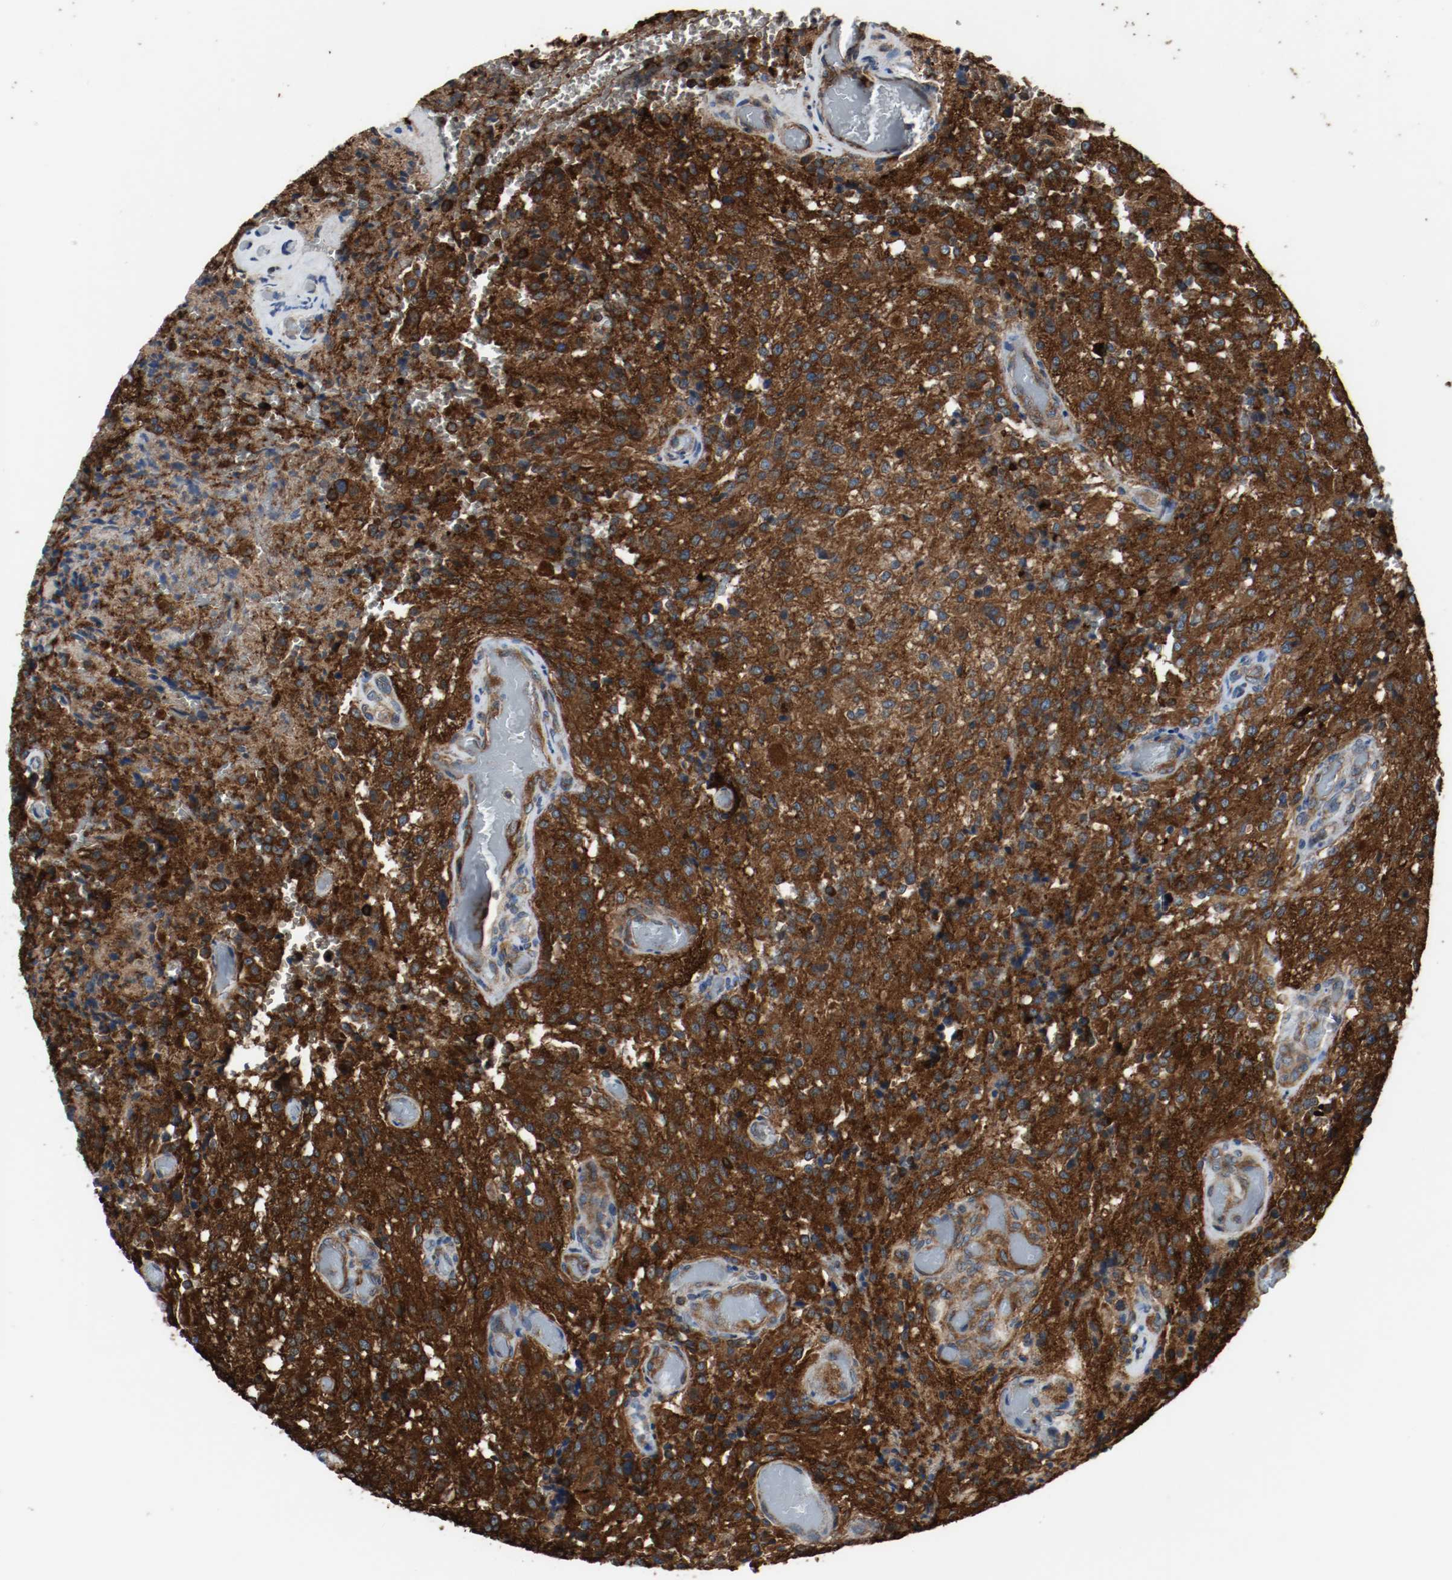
{"staining": {"intensity": "strong", "quantity": ">75%", "location": "cytoplasmic/membranous"}, "tissue": "glioma", "cell_type": "Tumor cells", "image_type": "cancer", "snomed": [{"axis": "morphology", "description": "Normal tissue, NOS"}, {"axis": "morphology", "description": "Glioma, malignant, High grade"}, {"axis": "topography", "description": "Cerebral cortex"}], "caption": "Glioma stained for a protein (brown) shows strong cytoplasmic/membranous positive staining in about >75% of tumor cells.", "gene": "TUBA3D", "patient": {"sex": "male", "age": 56}}